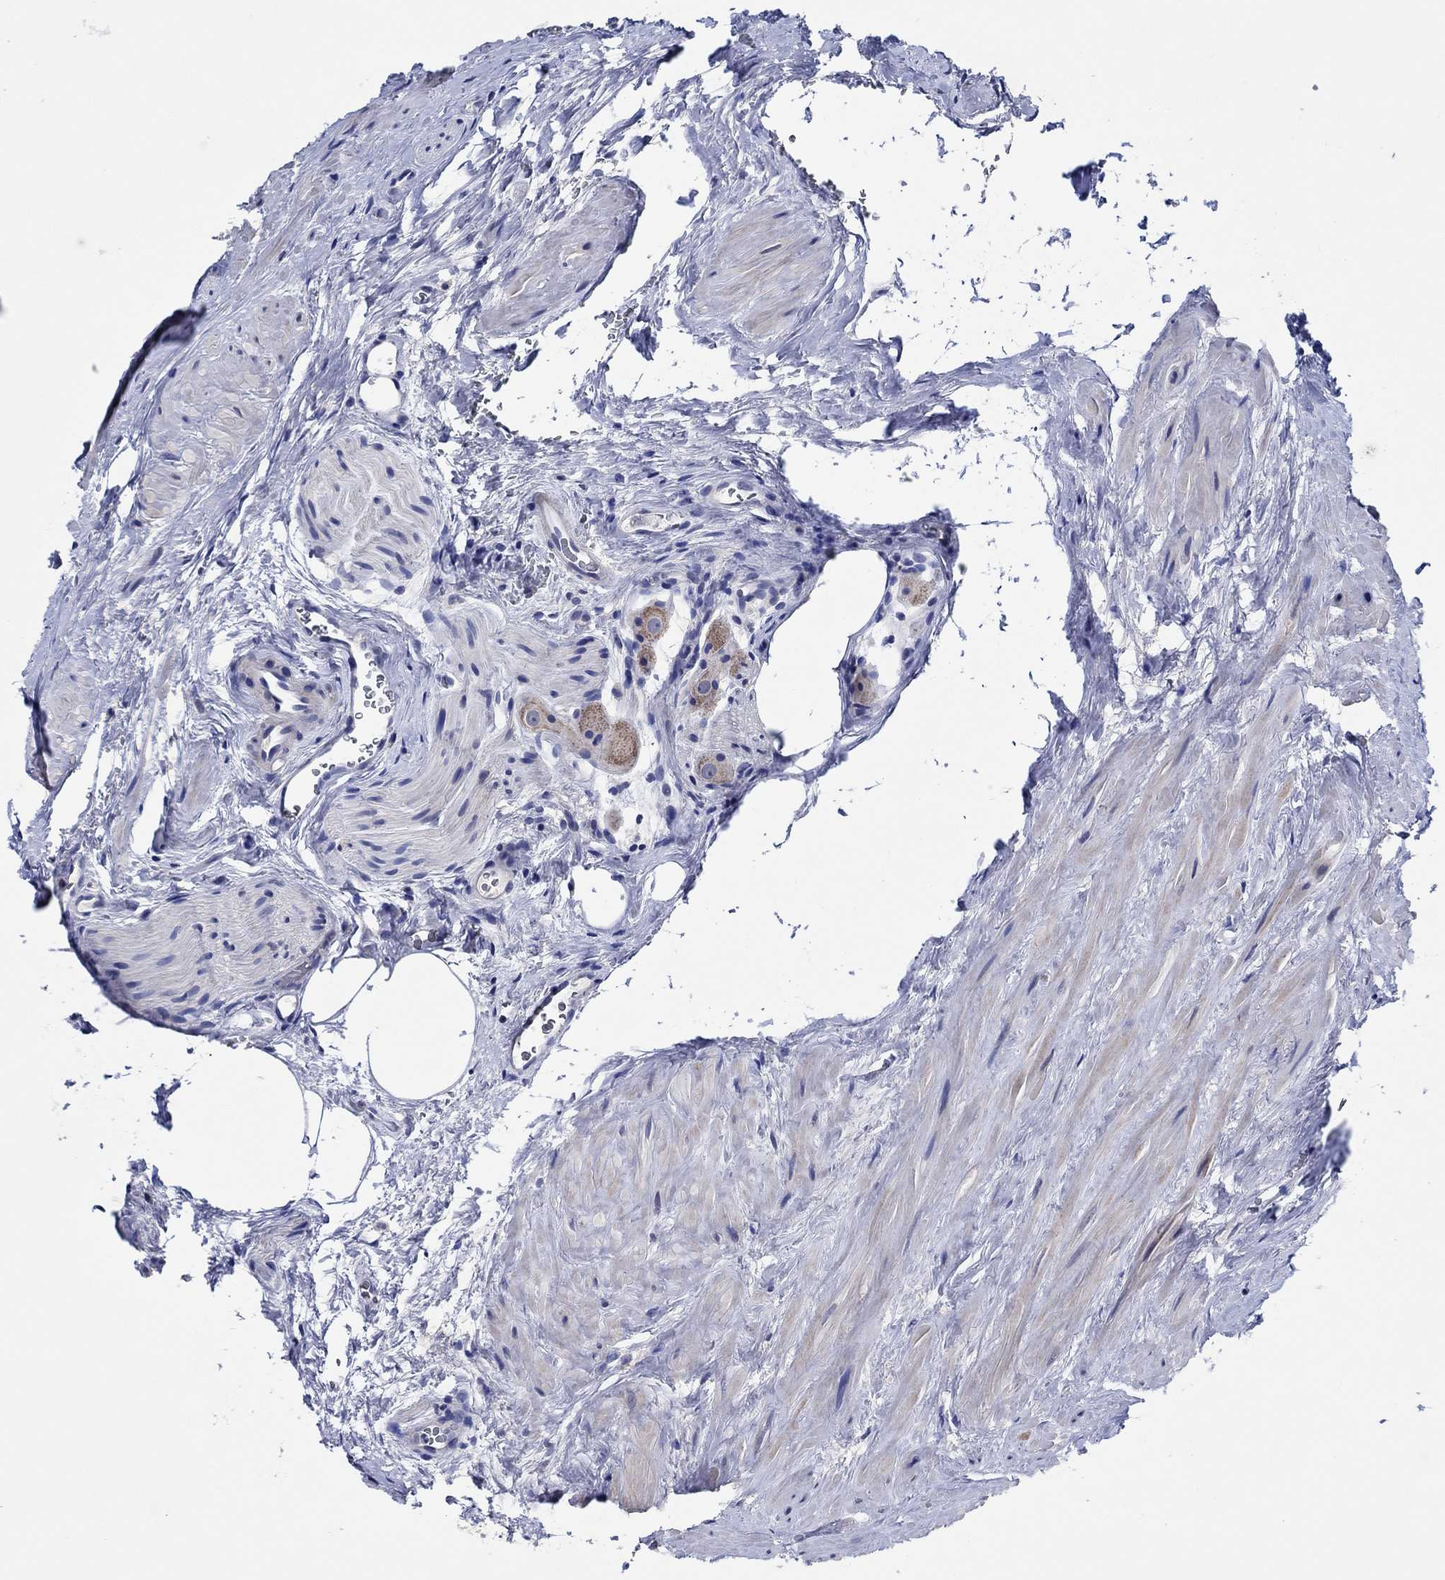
{"staining": {"intensity": "moderate", "quantity": "<25%", "location": "cytoplasmic/membranous"}, "tissue": "prostate cancer", "cell_type": "Tumor cells", "image_type": "cancer", "snomed": [{"axis": "morphology", "description": "Adenocarcinoma, NOS"}, {"axis": "morphology", "description": "Adenocarcinoma, High grade"}, {"axis": "topography", "description": "Prostate"}], "caption": "Human prostate adenocarcinoma stained with a protein marker displays moderate staining in tumor cells.", "gene": "PRRT3", "patient": {"sex": "male", "age": 64}}